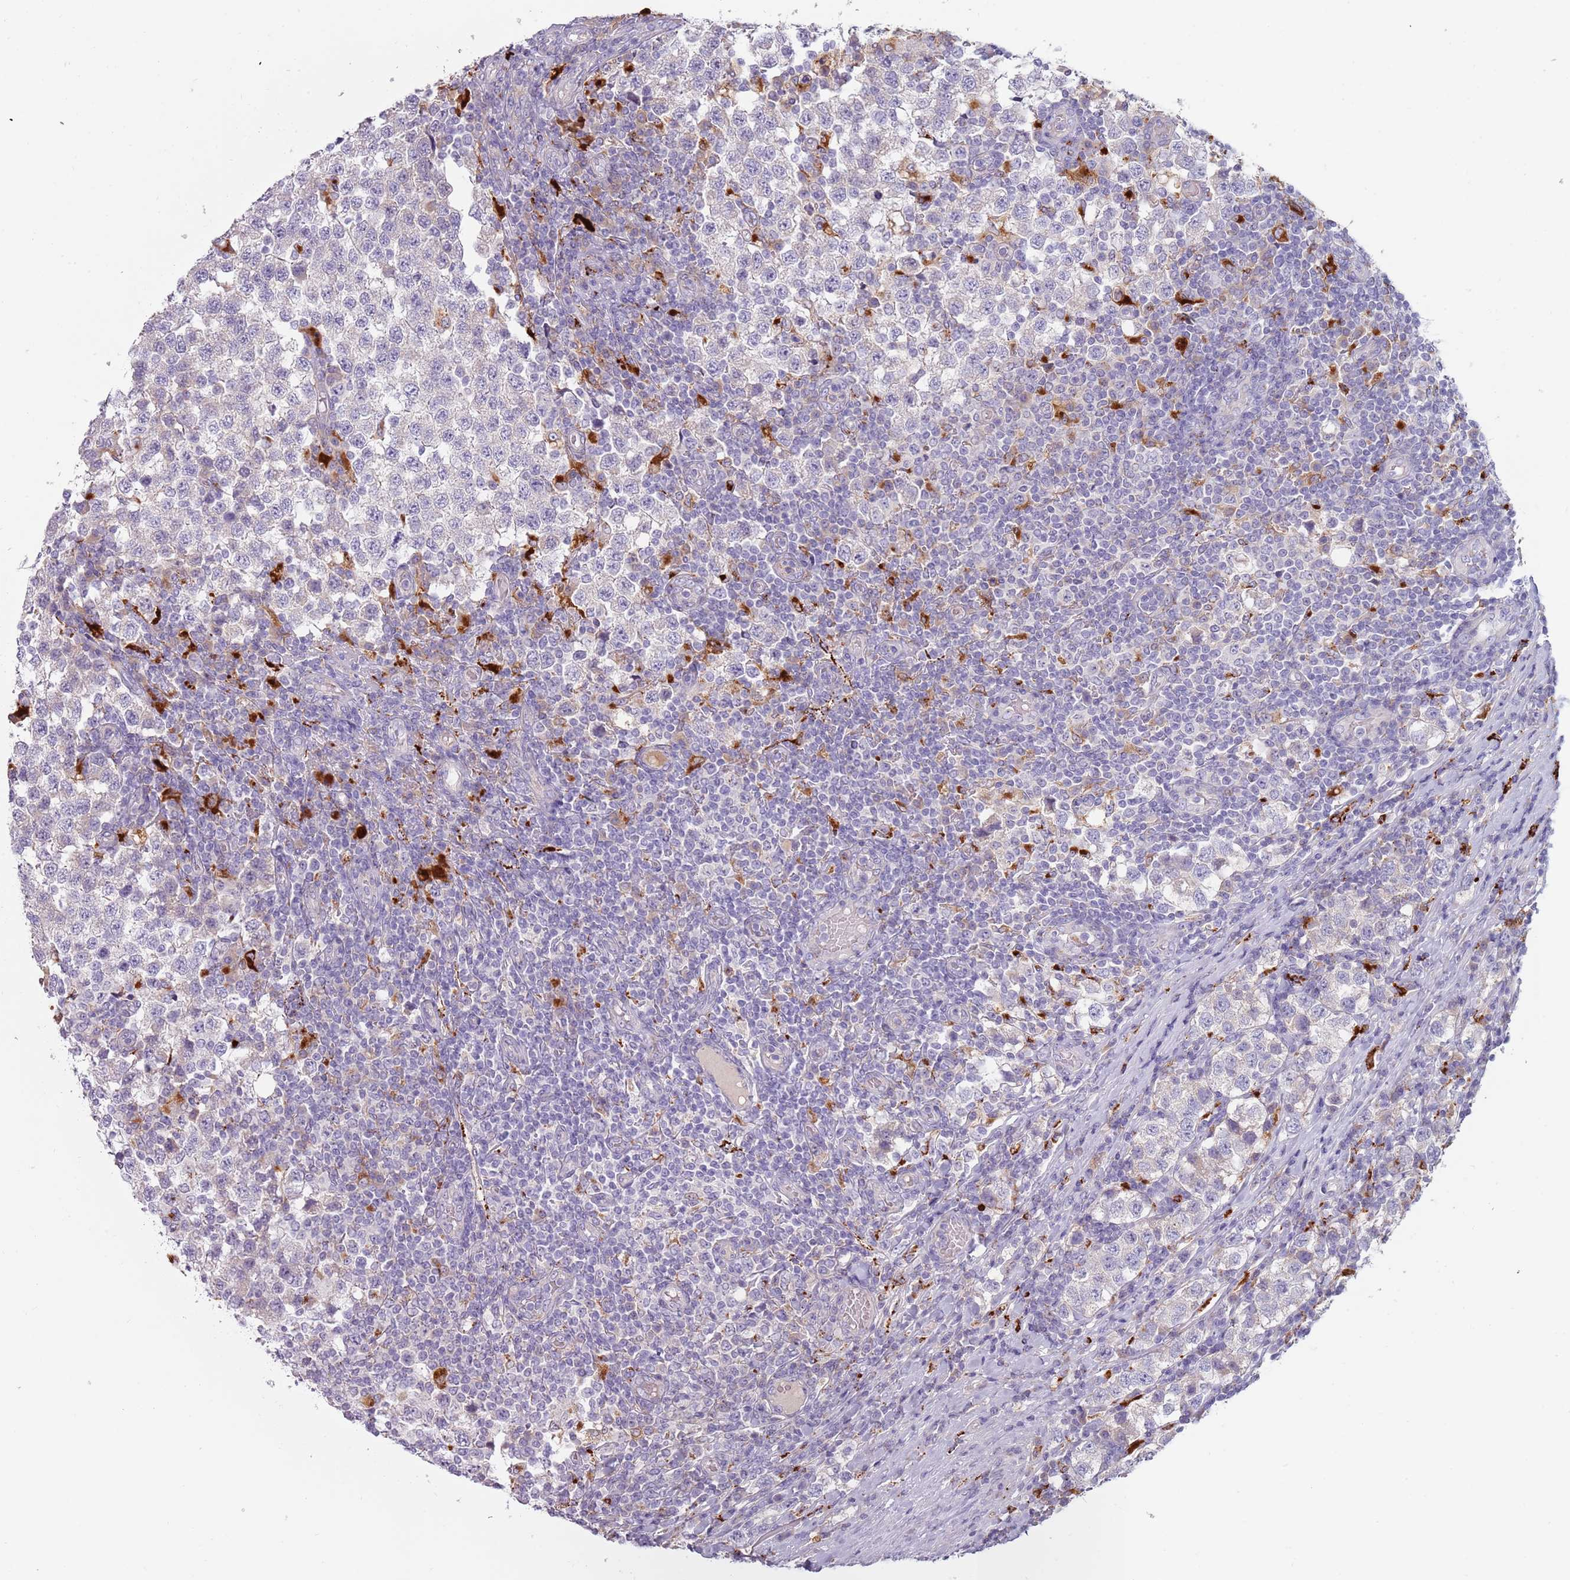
{"staining": {"intensity": "negative", "quantity": "none", "location": "none"}, "tissue": "testis cancer", "cell_type": "Tumor cells", "image_type": "cancer", "snomed": [{"axis": "morphology", "description": "Seminoma, NOS"}, {"axis": "topography", "description": "Testis"}], "caption": "Tumor cells are negative for protein expression in human testis seminoma.", "gene": "NWD2", "patient": {"sex": "male", "age": 34}}